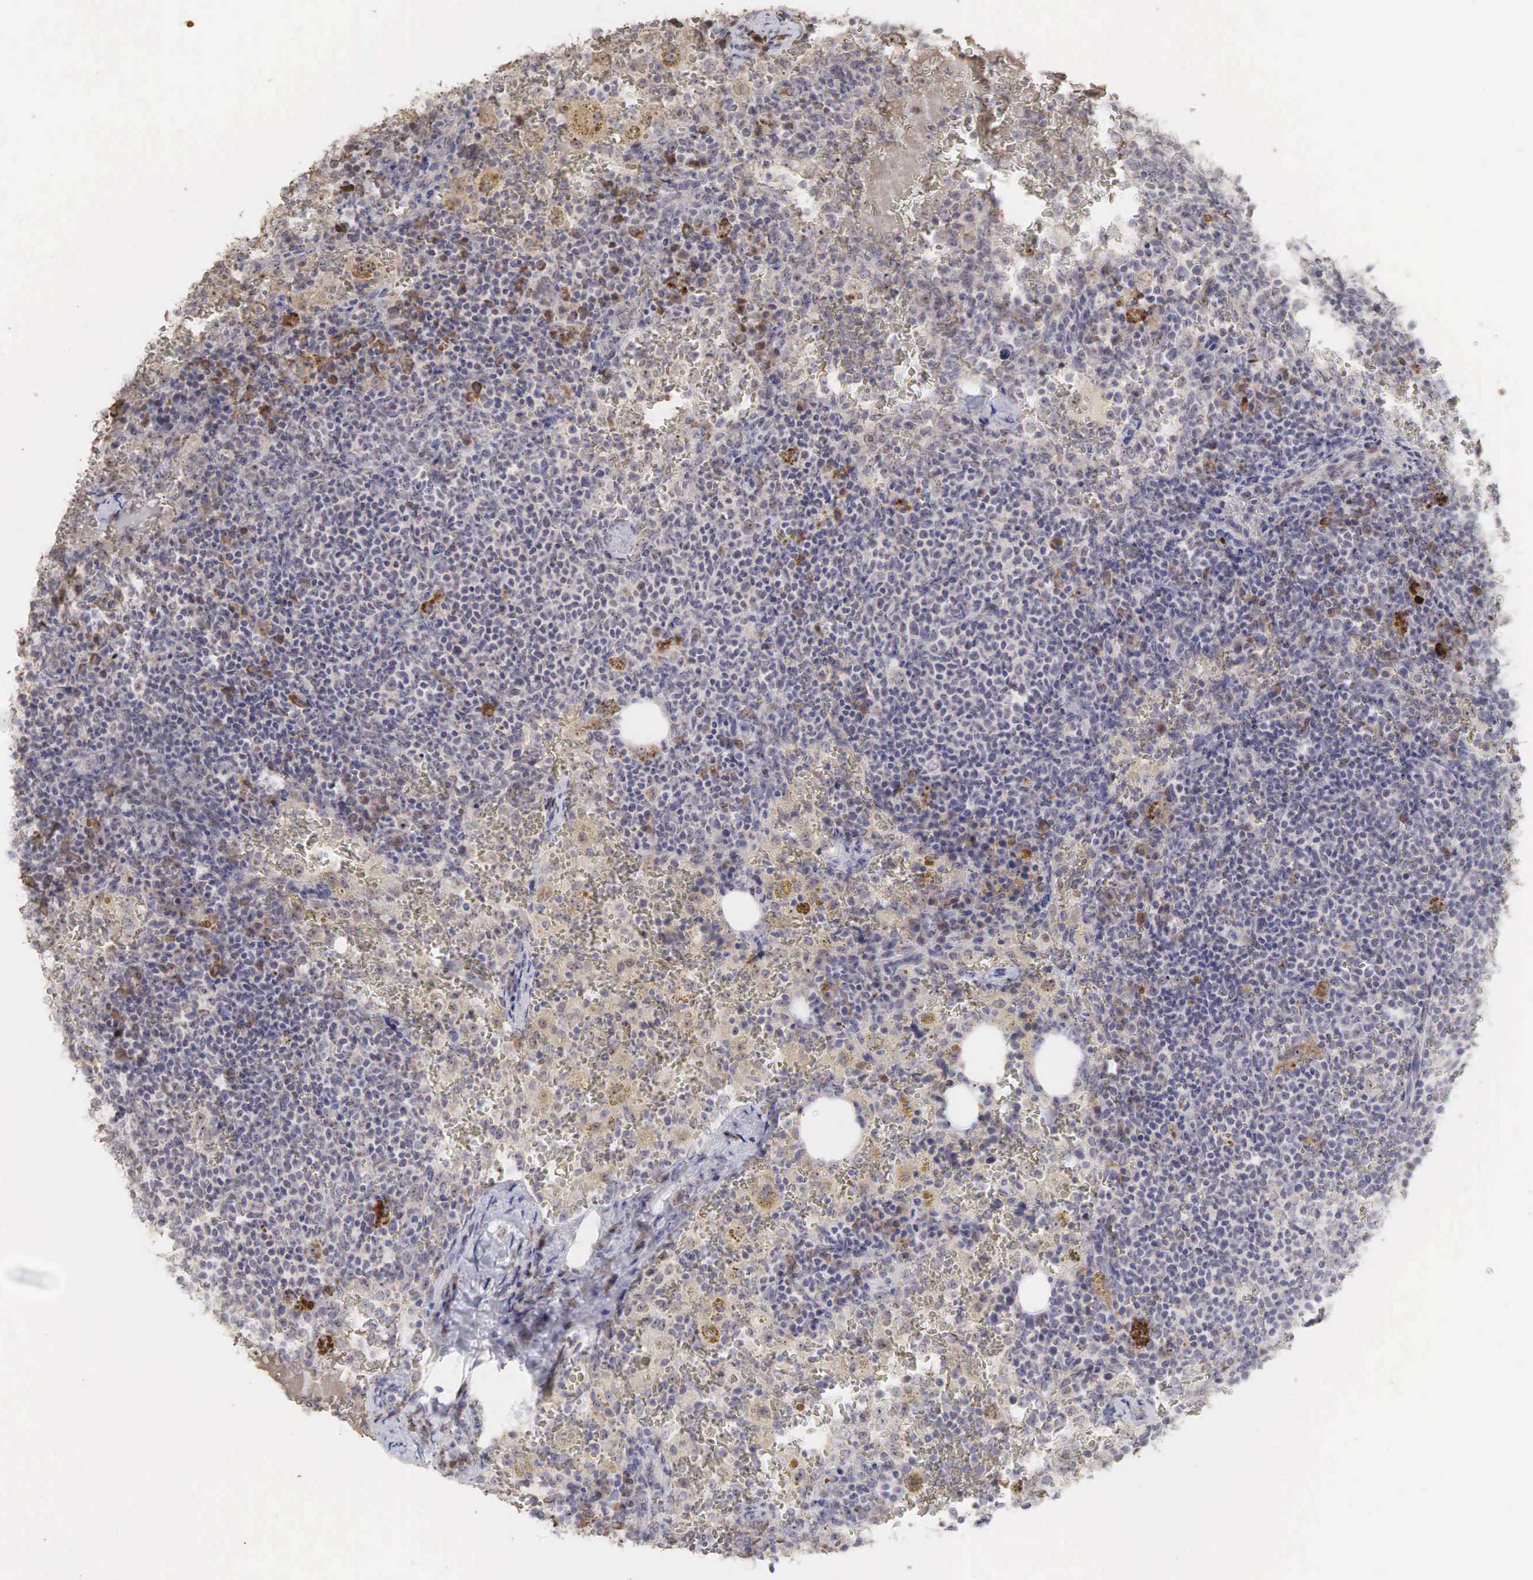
{"staining": {"intensity": "negative", "quantity": "none", "location": "none"}, "tissue": "lymphoma", "cell_type": "Tumor cells", "image_type": "cancer", "snomed": [{"axis": "morphology", "description": "Malignant lymphoma, non-Hodgkin's type, High grade"}, {"axis": "topography", "description": "Lymph node"}], "caption": "This is an IHC photomicrograph of malignant lymphoma, non-Hodgkin's type (high-grade). There is no positivity in tumor cells.", "gene": "DKC1", "patient": {"sex": "female", "age": 76}}